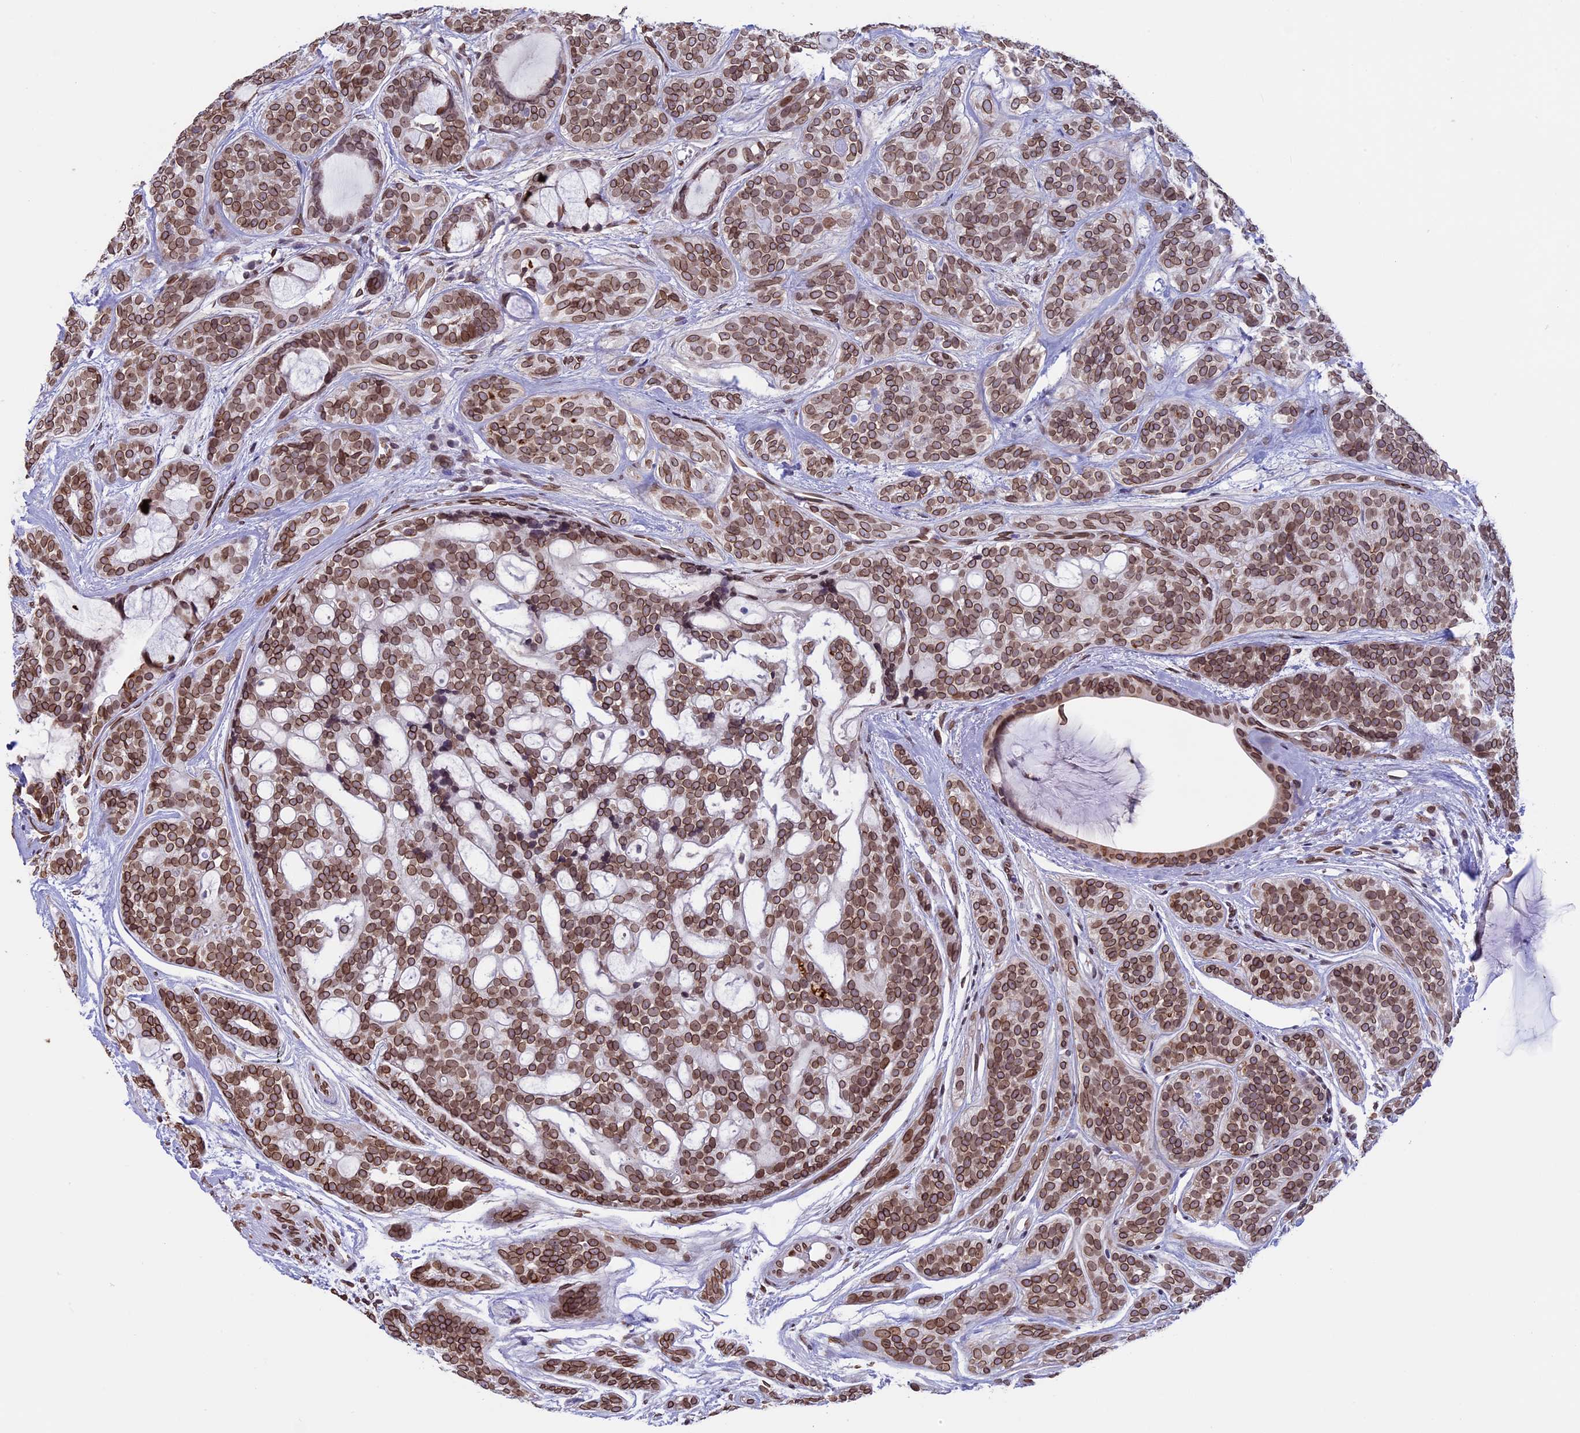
{"staining": {"intensity": "moderate", "quantity": ">75%", "location": "cytoplasmic/membranous,nuclear"}, "tissue": "head and neck cancer", "cell_type": "Tumor cells", "image_type": "cancer", "snomed": [{"axis": "morphology", "description": "Adenocarcinoma, NOS"}, {"axis": "topography", "description": "Head-Neck"}], "caption": "Protein expression analysis of head and neck cancer demonstrates moderate cytoplasmic/membranous and nuclear expression in approximately >75% of tumor cells.", "gene": "TMPRSS7", "patient": {"sex": "male", "age": 66}}